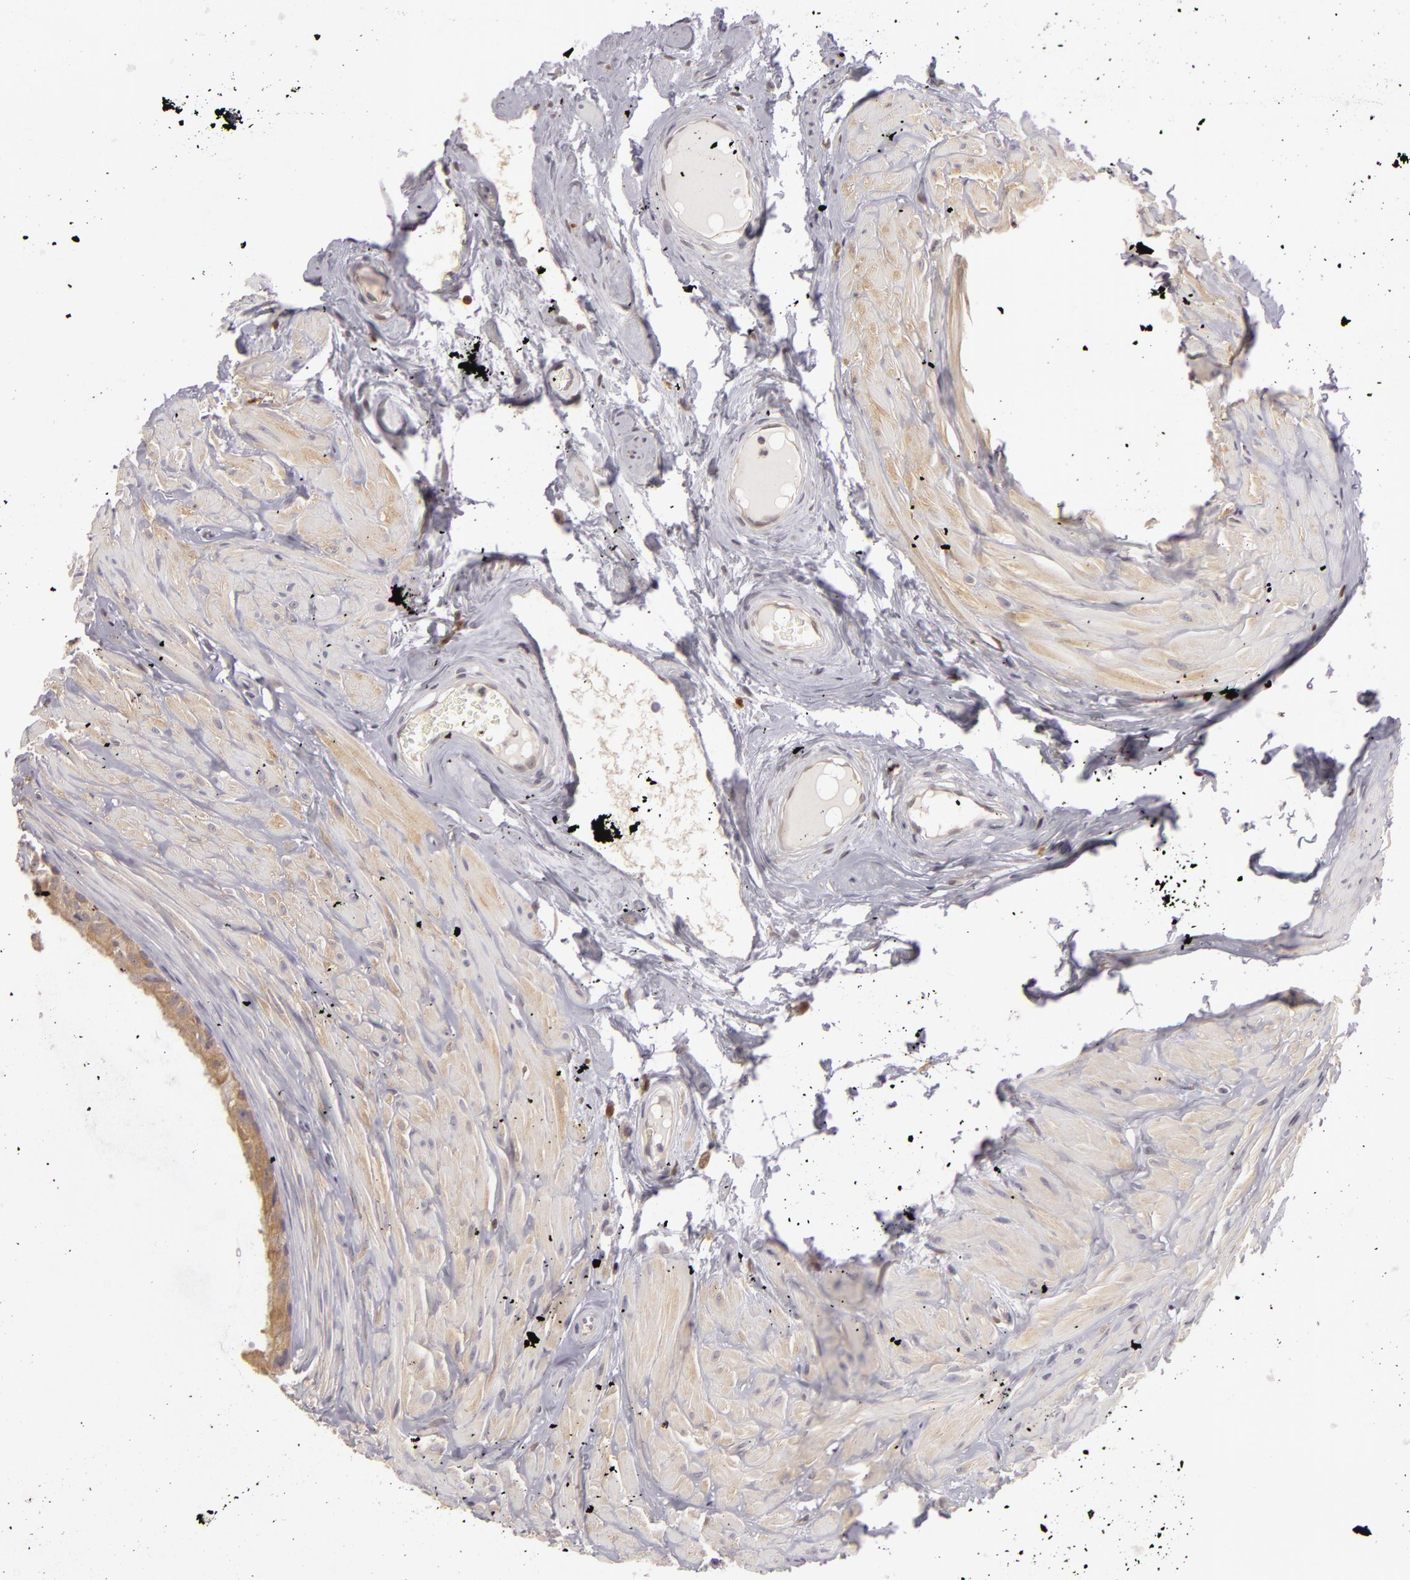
{"staining": {"intensity": "weak", "quantity": "25%-75%", "location": "cytoplasmic/membranous"}, "tissue": "epididymis", "cell_type": "Glandular cells", "image_type": "normal", "snomed": [{"axis": "morphology", "description": "Normal tissue, NOS"}, {"axis": "topography", "description": "Epididymis"}], "caption": "About 25%-75% of glandular cells in unremarkable epididymis exhibit weak cytoplasmic/membranous protein positivity as visualized by brown immunohistochemical staining.", "gene": "GNPDA1", "patient": {"sex": "male", "age": 52}}